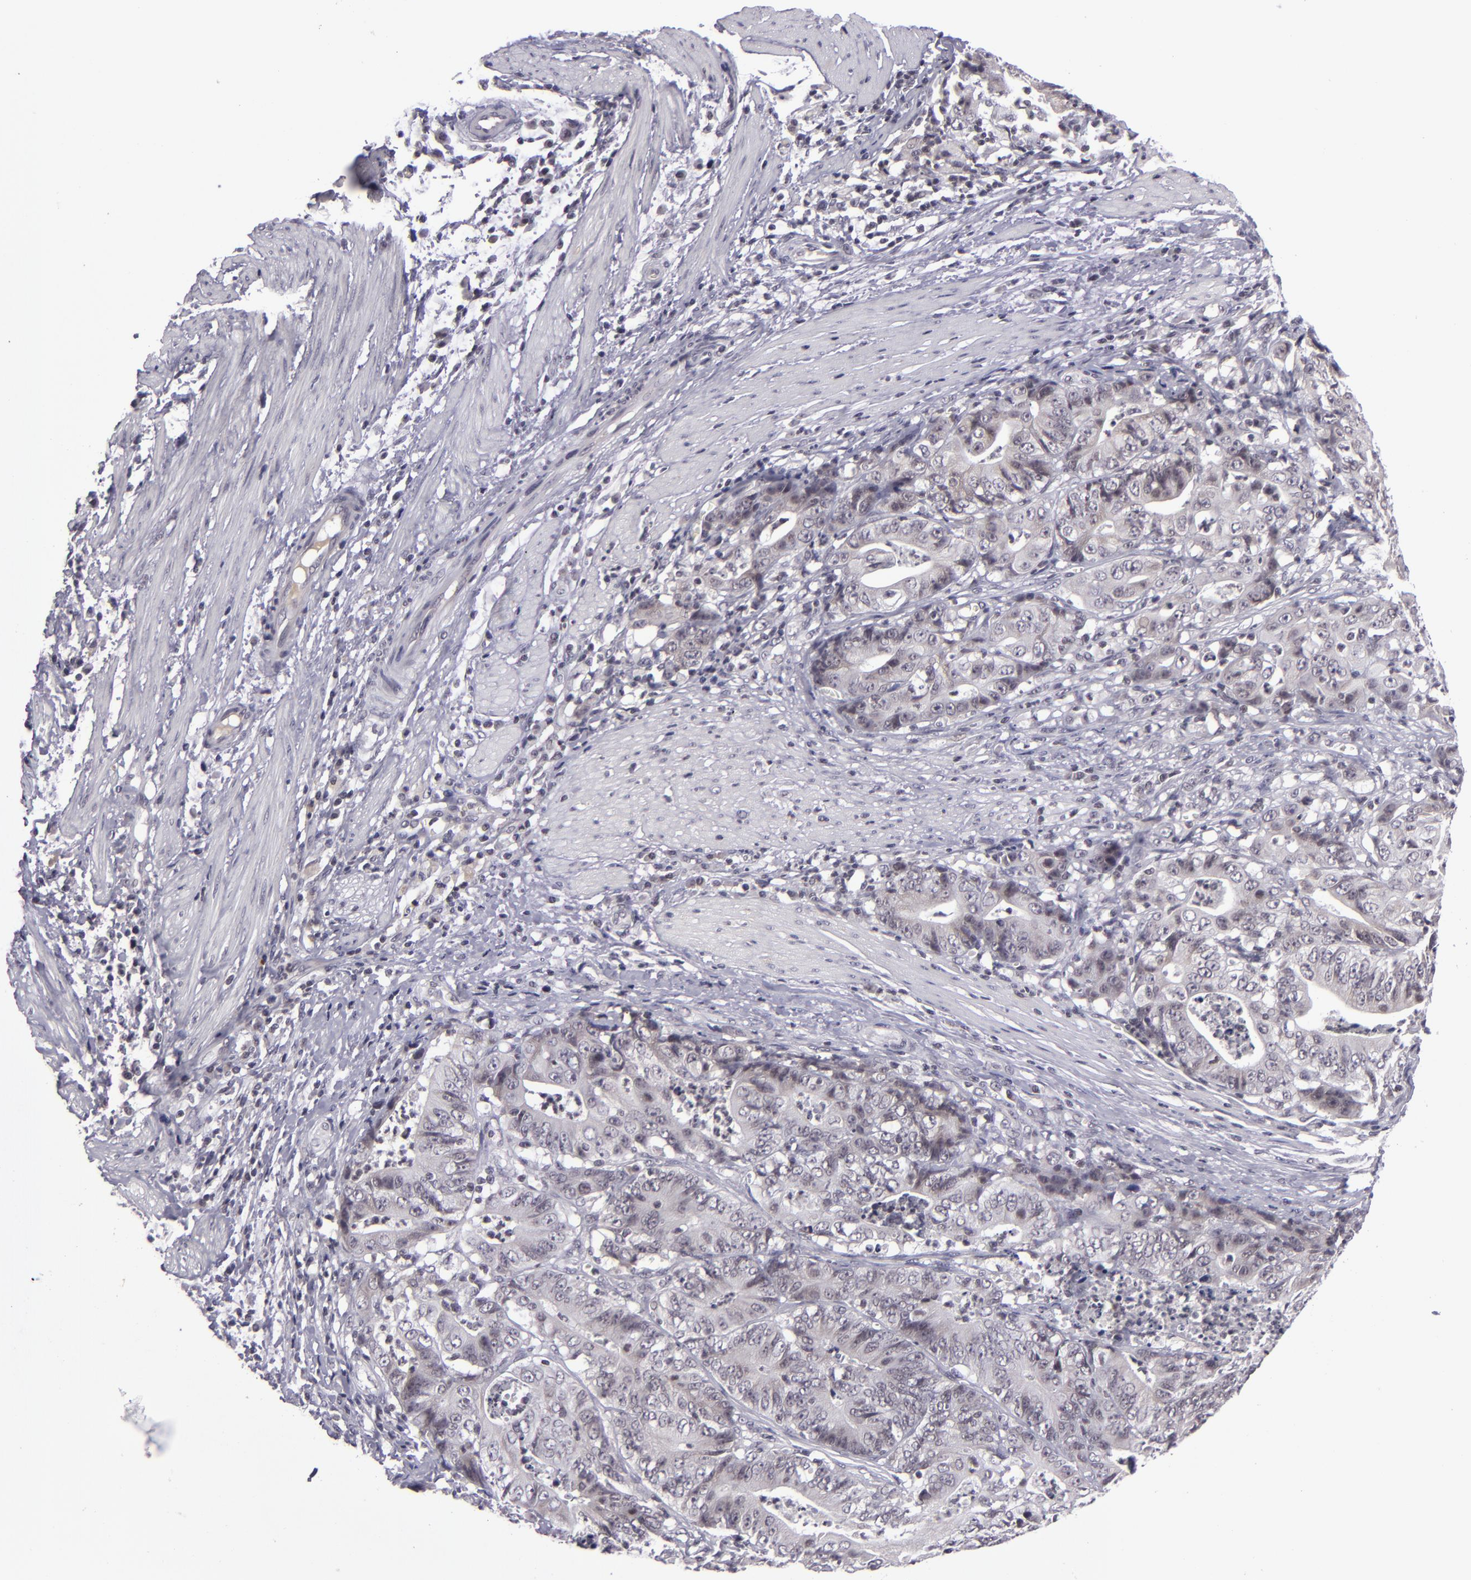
{"staining": {"intensity": "negative", "quantity": "none", "location": "none"}, "tissue": "stomach cancer", "cell_type": "Tumor cells", "image_type": "cancer", "snomed": [{"axis": "morphology", "description": "Adenocarcinoma, NOS"}, {"axis": "topography", "description": "Stomach, lower"}], "caption": "High magnification brightfield microscopy of stomach cancer (adenocarcinoma) stained with DAB (3,3'-diaminobenzidine) (brown) and counterstained with hematoxylin (blue): tumor cells show no significant positivity.", "gene": "CASP8", "patient": {"sex": "female", "age": 86}}